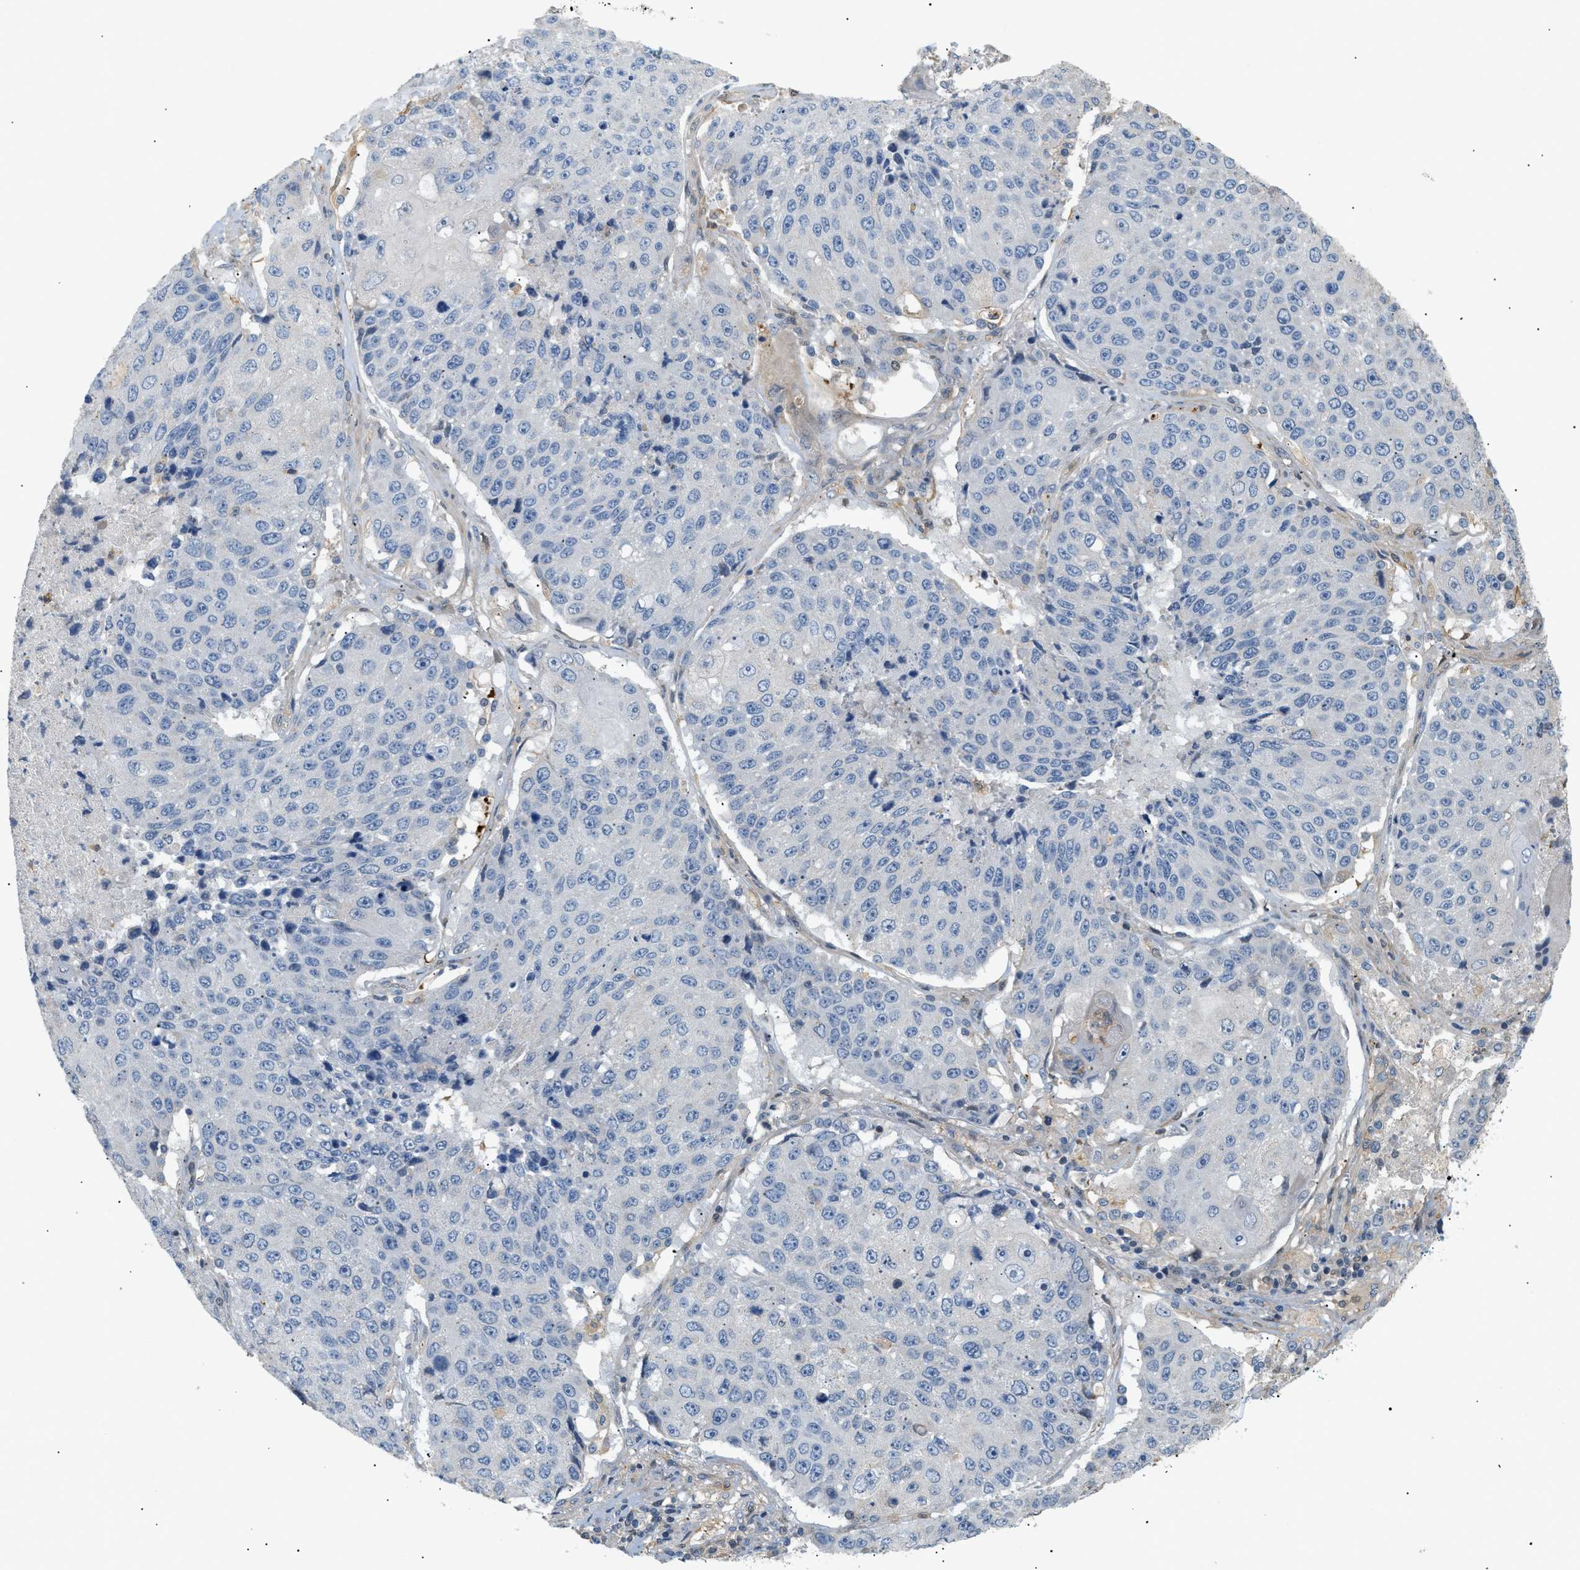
{"staining": {"intensity": "negative", "quantity": "none", "location": "none"}, "tissue": "lung cancer", "cell_type": "Tumor cells", "image_type": "cancer", "snomed": [{"axis": "morphology", "description": "Squamous cell carcinoma, NOS"}, {"axis": "topography", "description": "Lung"}], "caption": "An image of human lung squamous cell carcinoma is negative for staining in tumor cells. (IHC, brightfield microscopy, high magnification).", "gene": "FARS2", "patient": {"sex": "male", "age": 61}}